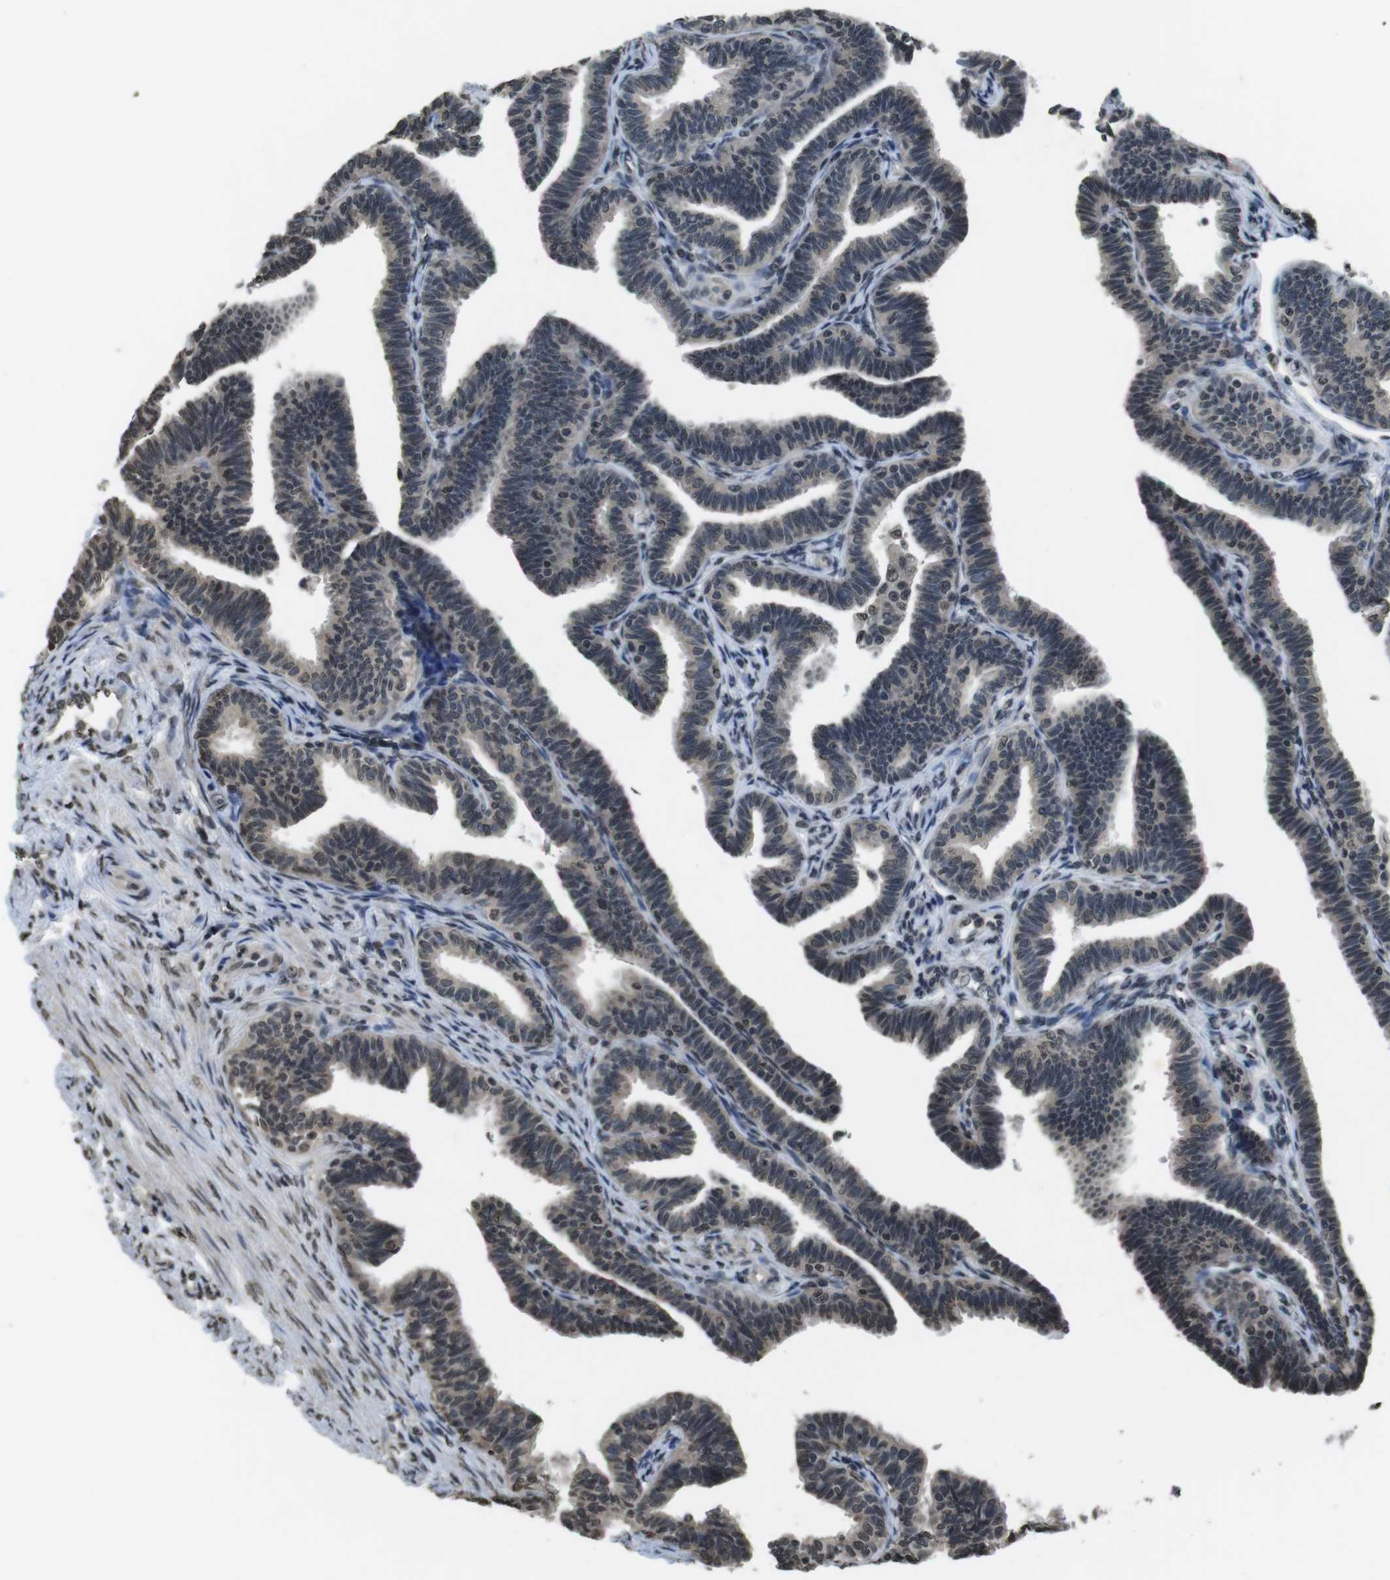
{"staining": {"intensity": "weak", "quantity": "<25%", "location": "nuclear"}, "tissue": "fallopian tube", "cell_type": "Glandular cells", "image_type": "normal", "snomed": [{"axis": "morphology", "description": "Normal tissue, NOS"}, {"axis": "topography", "description": "Fallopian tube"}, {"axis": "topography", "description": "Ovary"}], "caption": "A photomicrograph of human fallopian tube is negative for staining in glandular cells. The staining was performed using DAB (3,3'-diaminobenzidine) to visualize the protein expression in brown, while the nuclei were stained in blue with hematoxylin (Magnification: 20x).", "gene": "MAF", "patient": {"sex": "female", "age": 23}}